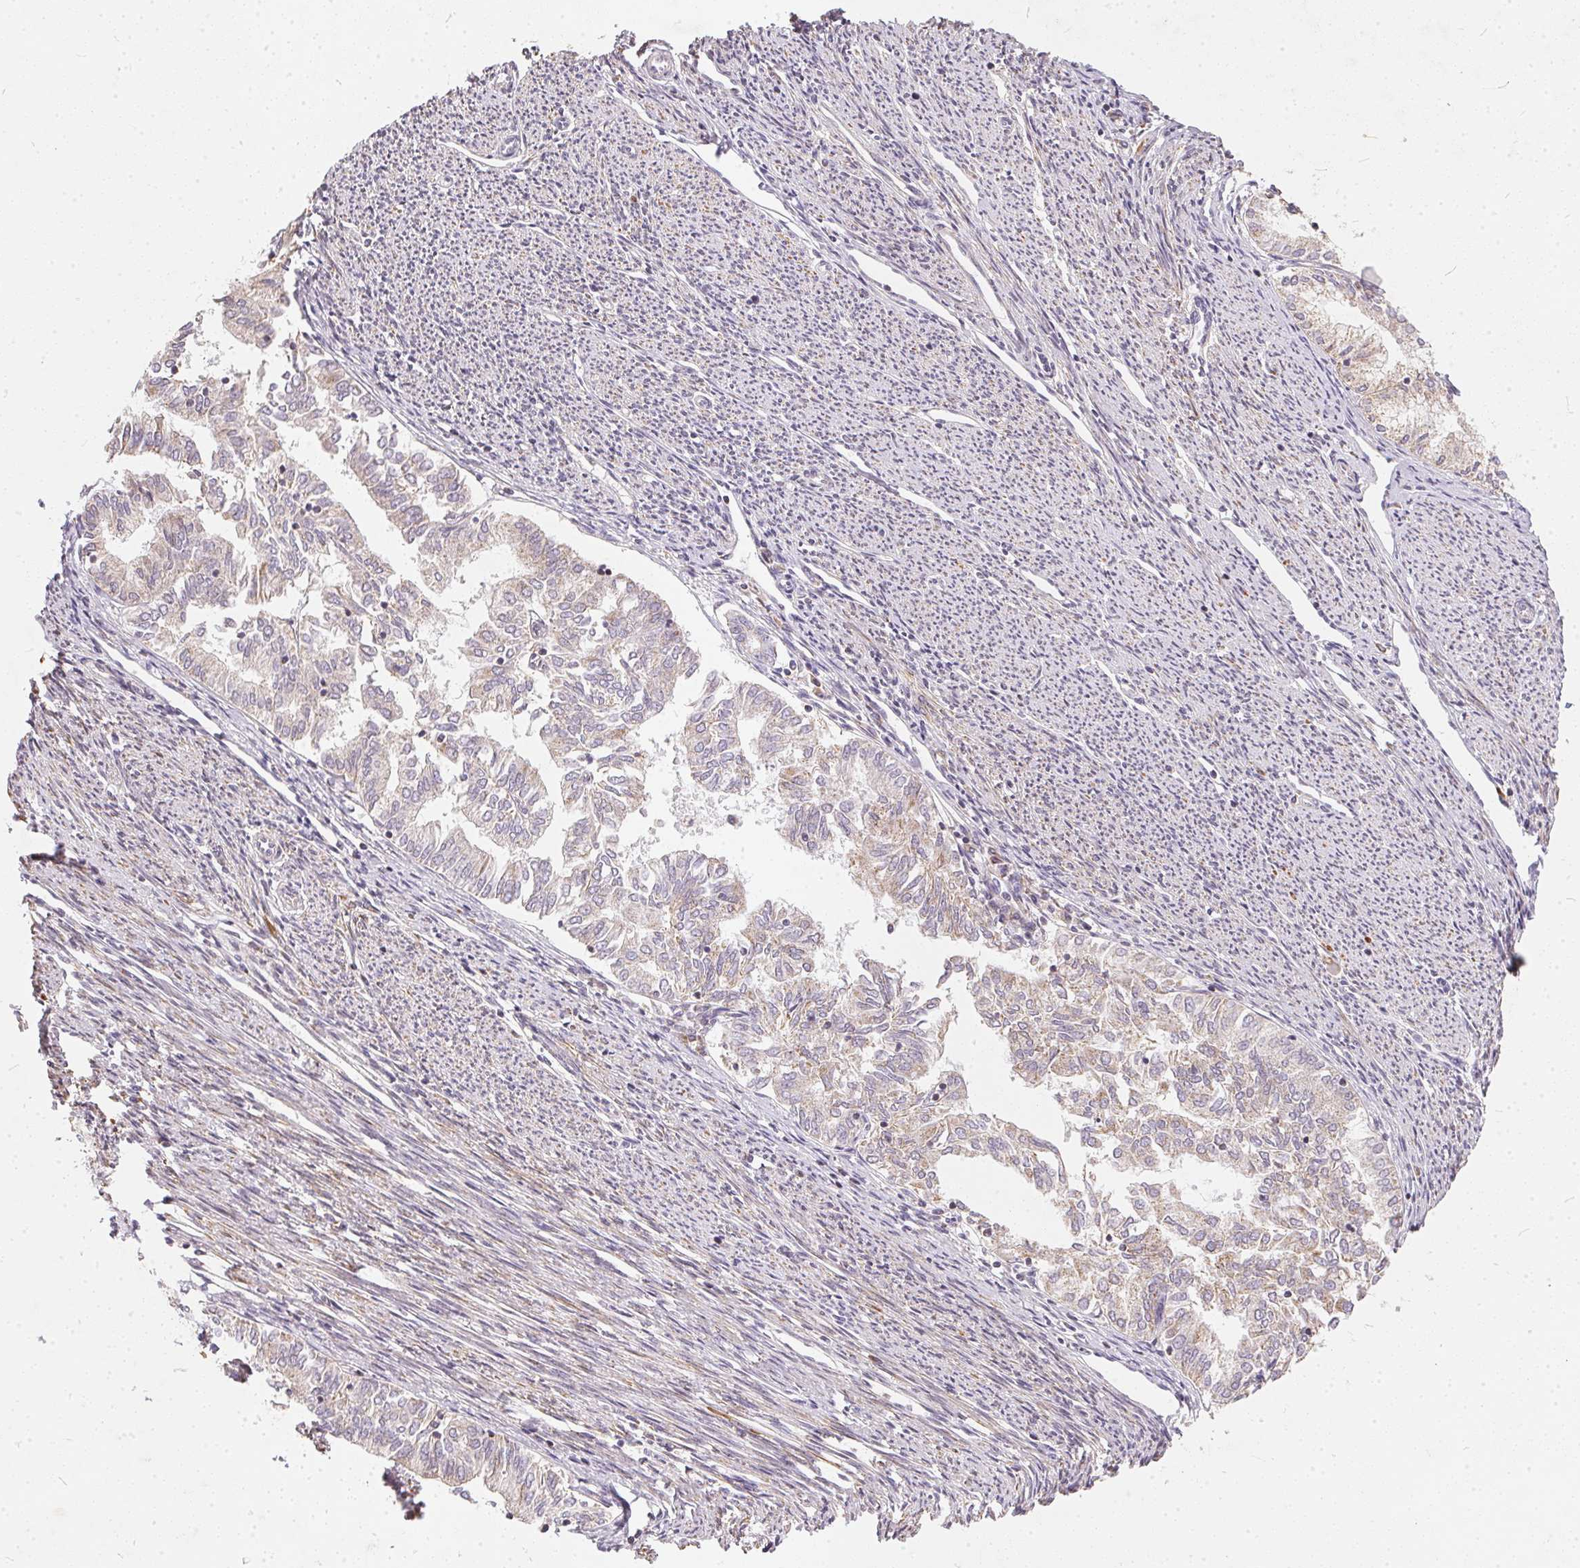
{"staining": {"intensity": "negative", "quantity": "none", "location": "none"}, "tissue": "endometrial cancer", "cell_type": "Tumor cells", "image_type": "cancer", "snomed": [{"axis": "morphology", "description": "Adenocarcinoma, NOS"}, {"axis": "topography", "description": "Endometrium"}], "caption": "Protein analysis of endometrial cancer (adenocarcinoma) demonstrates no significant positivity in tumor cells.", "gene": "VWA5B2", "patient": {"sex": "female", "age": 79}}